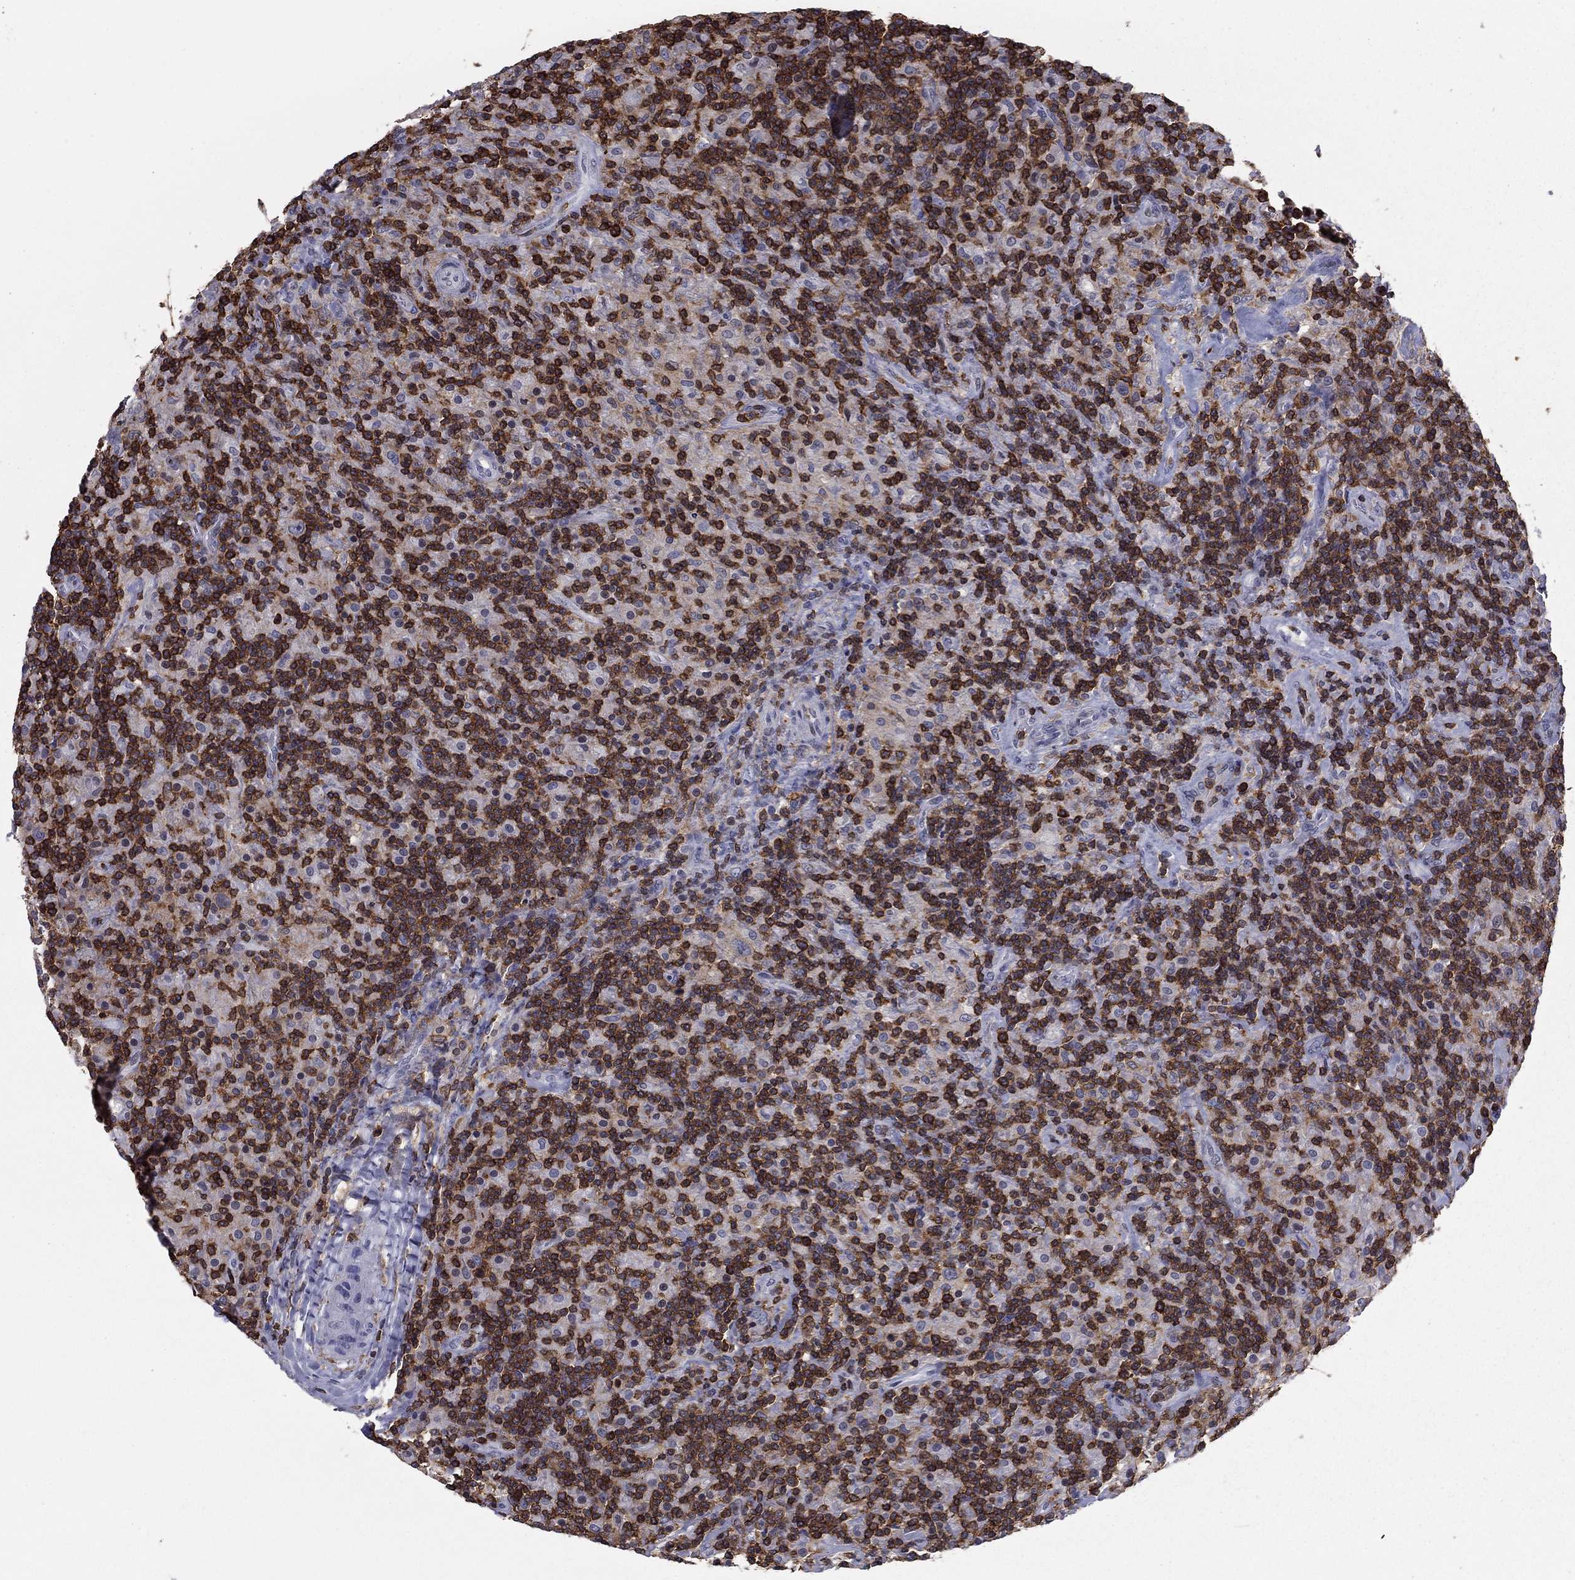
{"staining": {"intensity": "negative", "quantity": "none", "location": "none"}, "tissue": "lymphoma", "cell_type": "Tumor cells", "image_type": "cancer", "snomed": [{"axis": "morphology", "description": "Hodgkin's disease, NOS"}, {"axis": "topography", "description": "Lymph node"}], "caption": "Lymphoma stained for a protein using IHC shows no positivity tumor cells.", "gene": "ARHGAP27", "patient": {"sex": "male", "age": 70}}